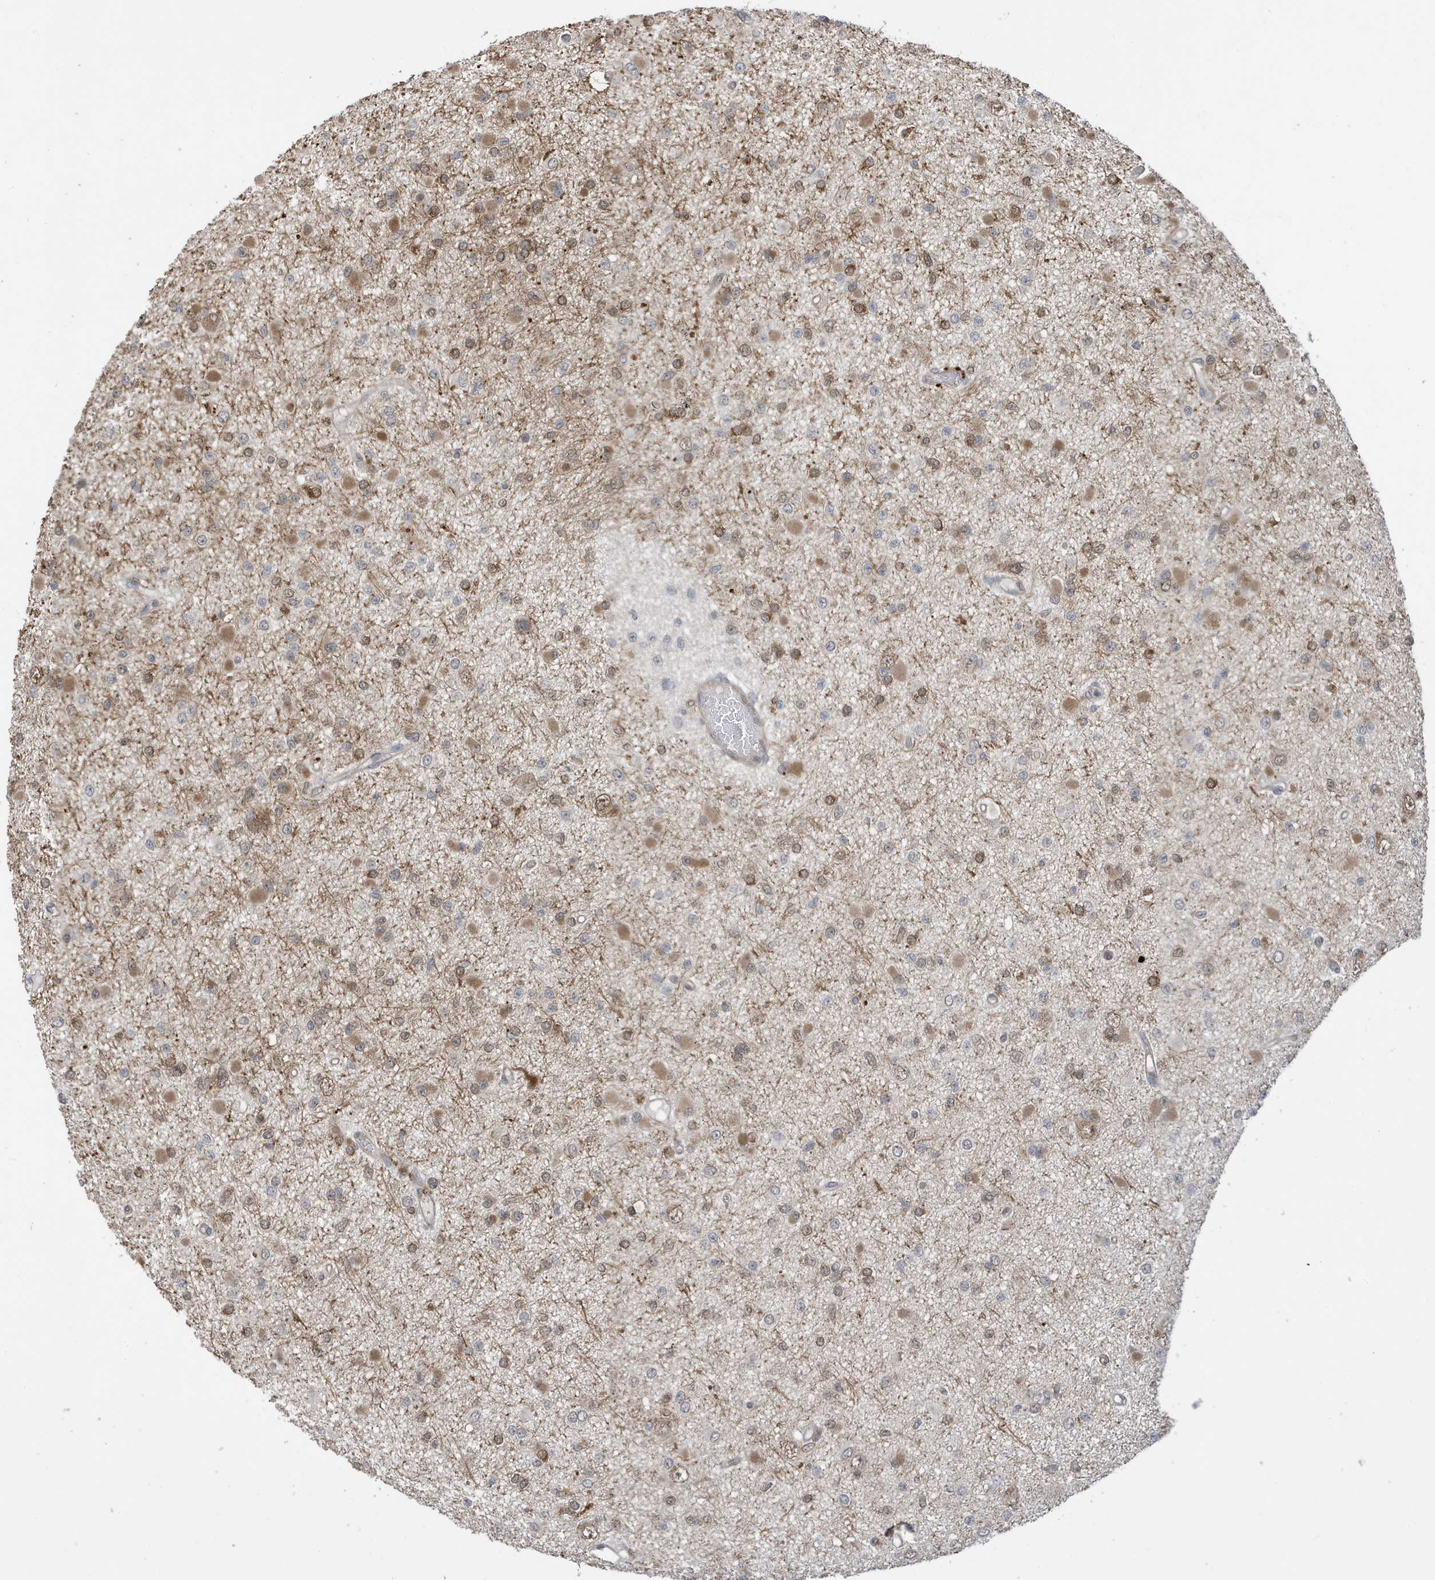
{"staining": {"intensity": "moderate", "quantity": "<25%", "location": "cytoplasmic/membranous"}, "tissue": "glioma", "cell_type": "Tumor cells", "image_type": "cancer", "snomed": [{"axis": "morphology", "description": "Glioma, malignant, Low grade"}, {"axis": "topography", "description": "Brain"}], "caption": "Immunohistochemistry (IHC) of low-grade glioma (malignant) reveals low levels of moderate cytoplasmic/membranous positivity in approximately <25% of tumor cells. The protein is shown in brown color, while the nuclei are stained blue.", "gene": "UBQLN1", "patient": {"sex": "female", "age": 22}}